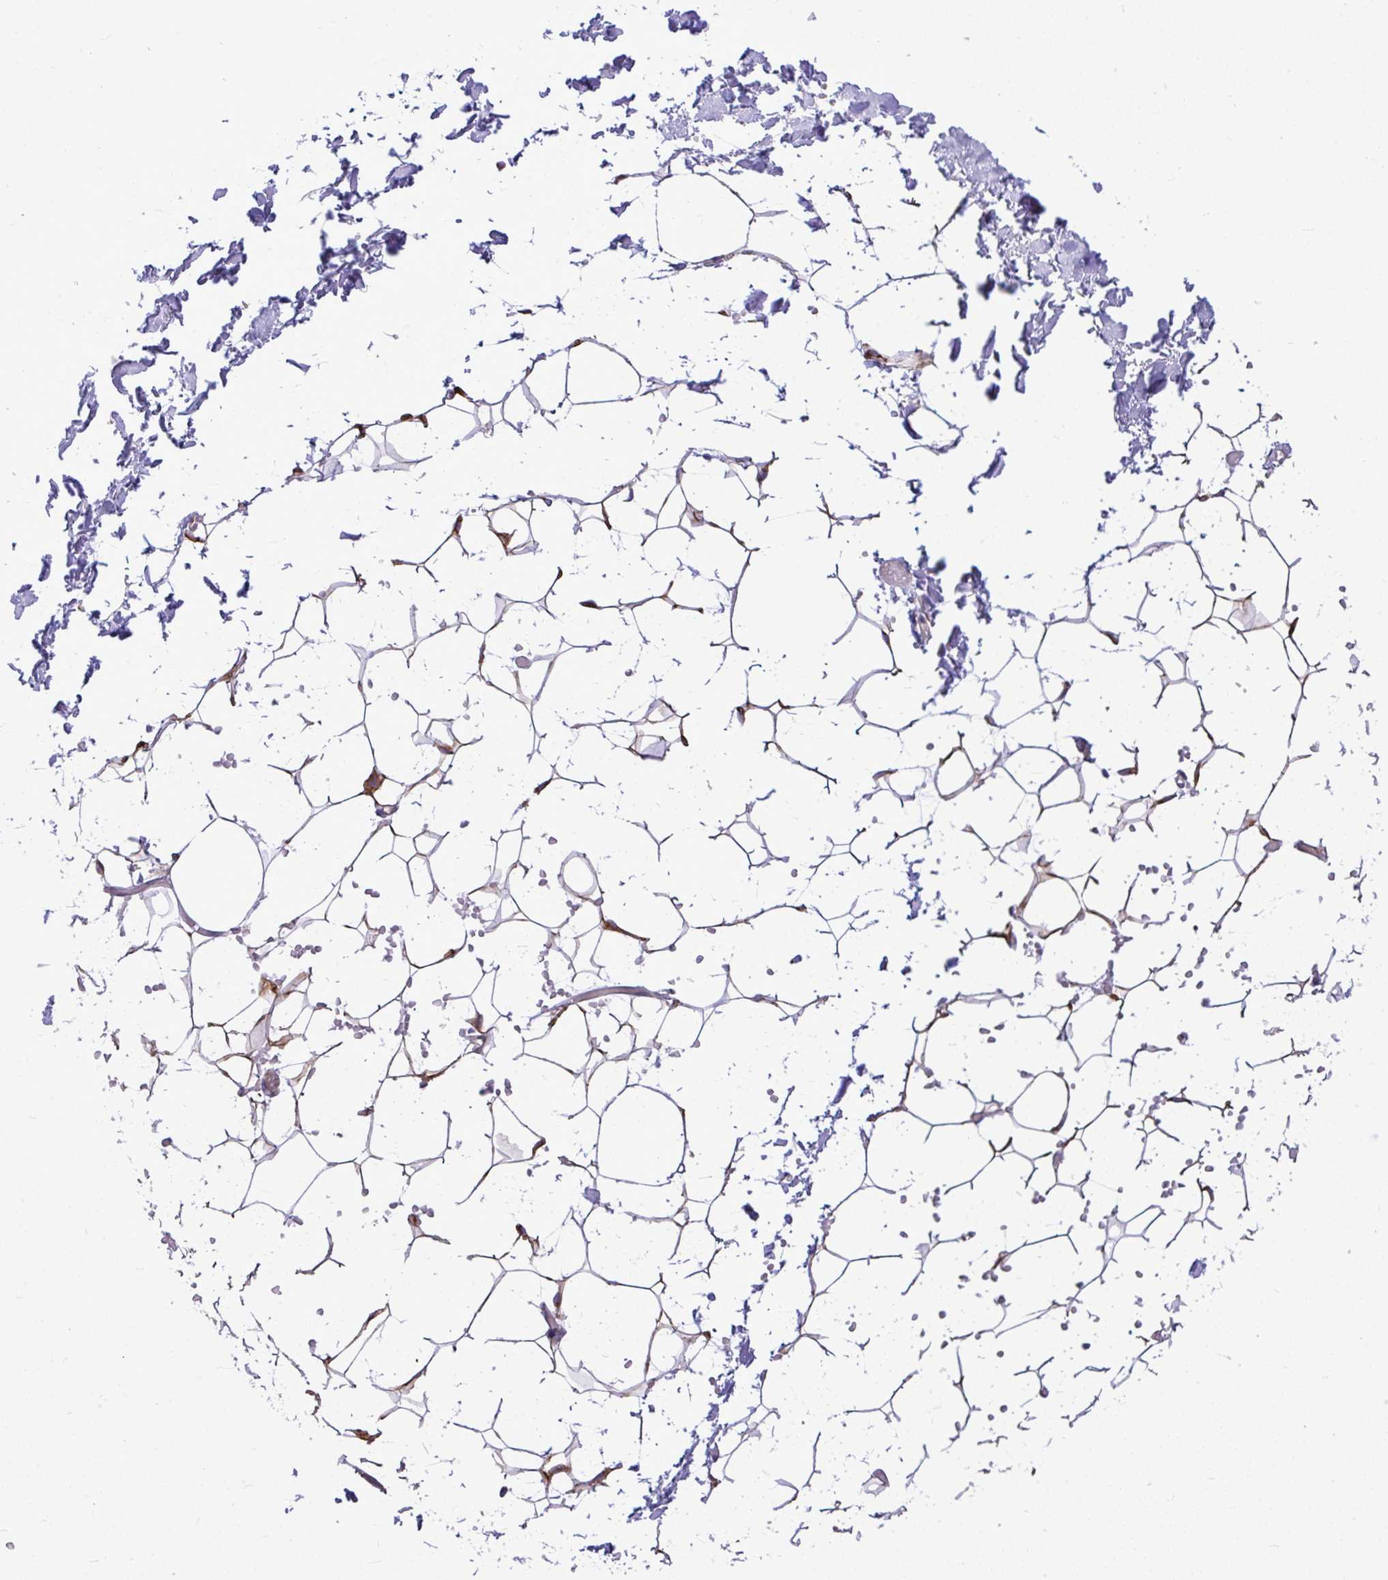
{"staining": {"intensity": "weak", "quantity": "25%-75%", "location": "cytoplasmic/membranous"}, "tissue": "adipose tissue", "cell_type": "Adipocytes", "image_type": "normal", "snomed": [{"axis": "morphology", "description": "Normal tissue, NOS"}, {"axis": "topography", "description": "Skin"}, {"axis": "topography", "description": "Peripheral nerve tissue"}], "caption": "Adipocytes reveal low levels of weak cytoplasmic/membranous staining in about 25%-75% of cells in unremarkable adipose tissue. Using DAB (brown) and hematoxylin (blue) stains, captured at high magnification using brightfield microscopy.", "gene": "PAIP2", "patient": {"sex": "female", "age": 56}}